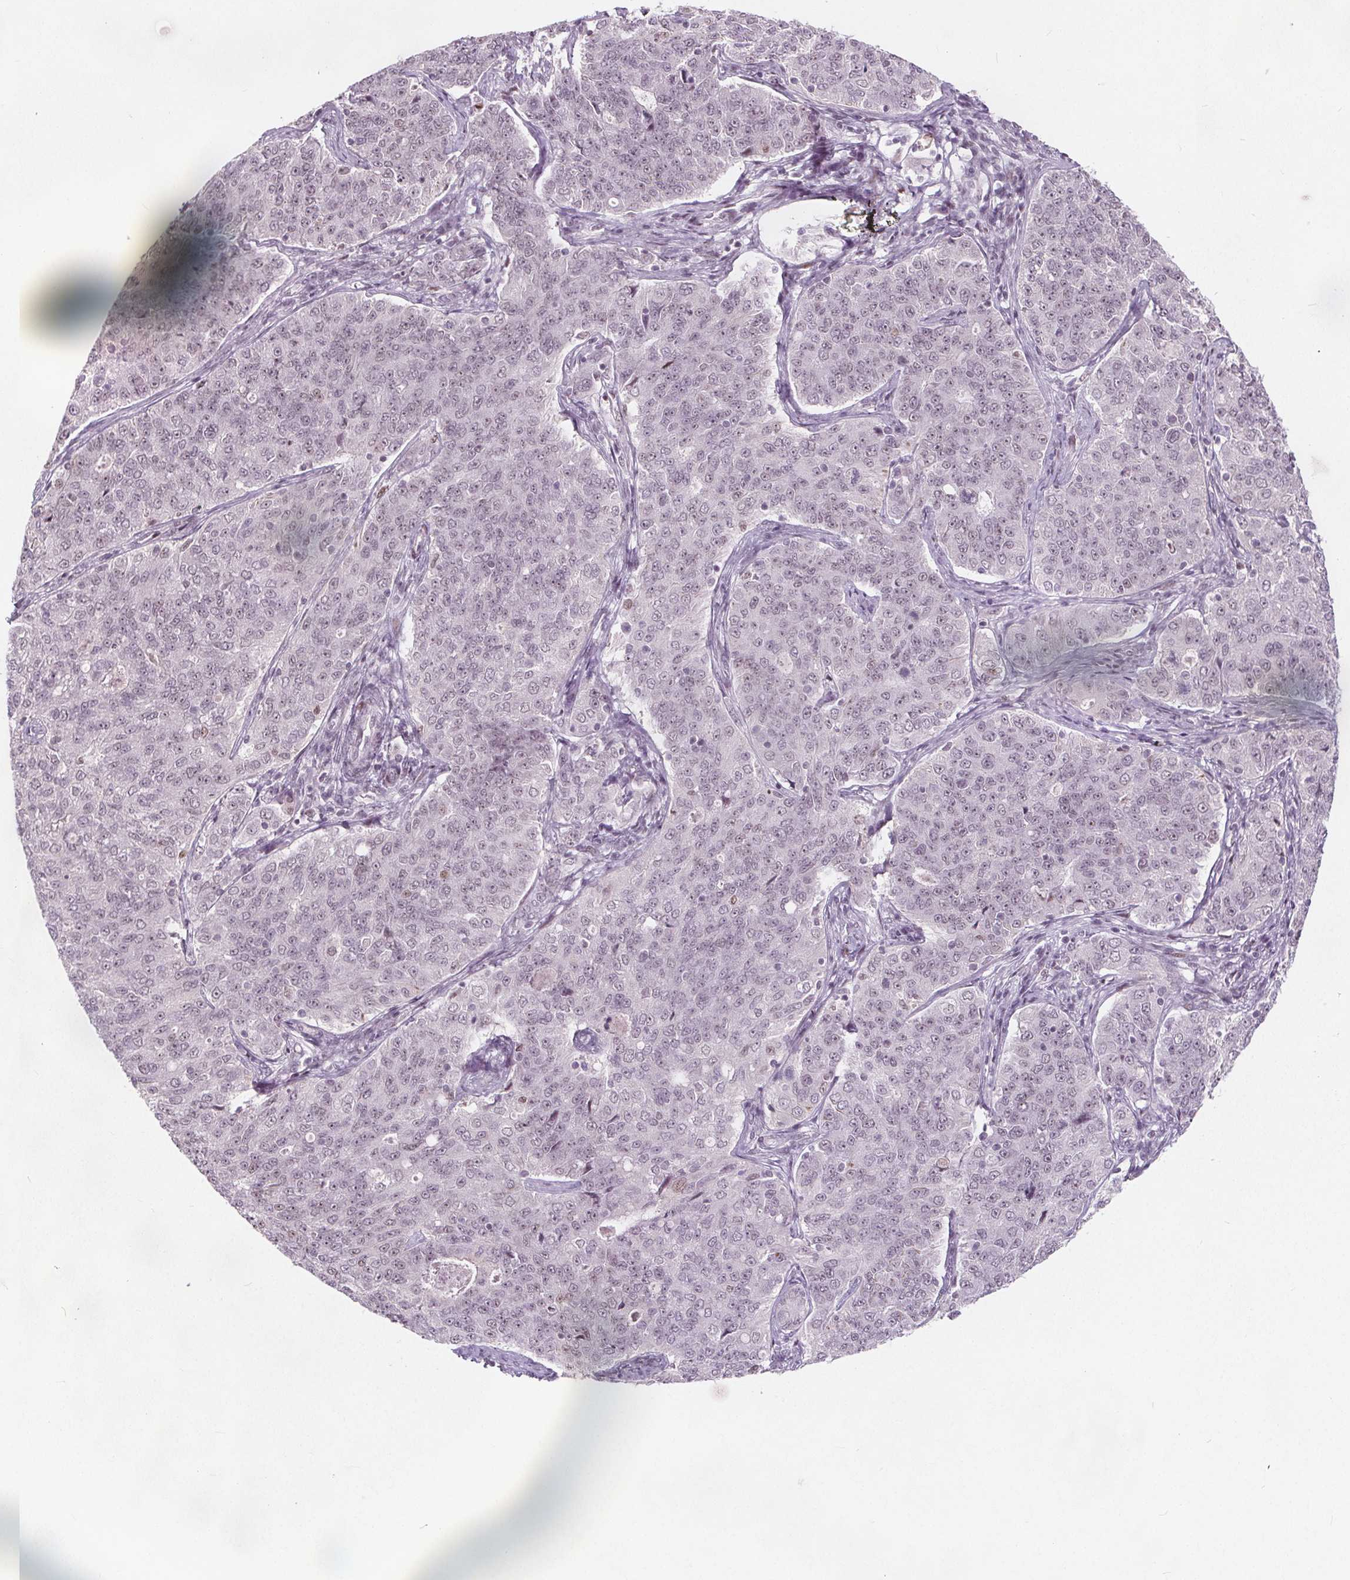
{"staining": {"intensity": "weak", "quantity": "25%-75%", "location": "nuclear"}, "tissue": "endometrial cancer", "cell_type": "Tumor cells", "image_type": "cancer", "snomed": [{"axis": "morphology", "description": "Adenocarcinoma, NOS"}, {"axis": "topography", "description": "Endometrium"}], "caption": "Human endometrial cancer stained with a protein marker shows weak staining in tumor cells.", "gene": "TAF6L", "patient": {"sex": "female", "age": 43}}